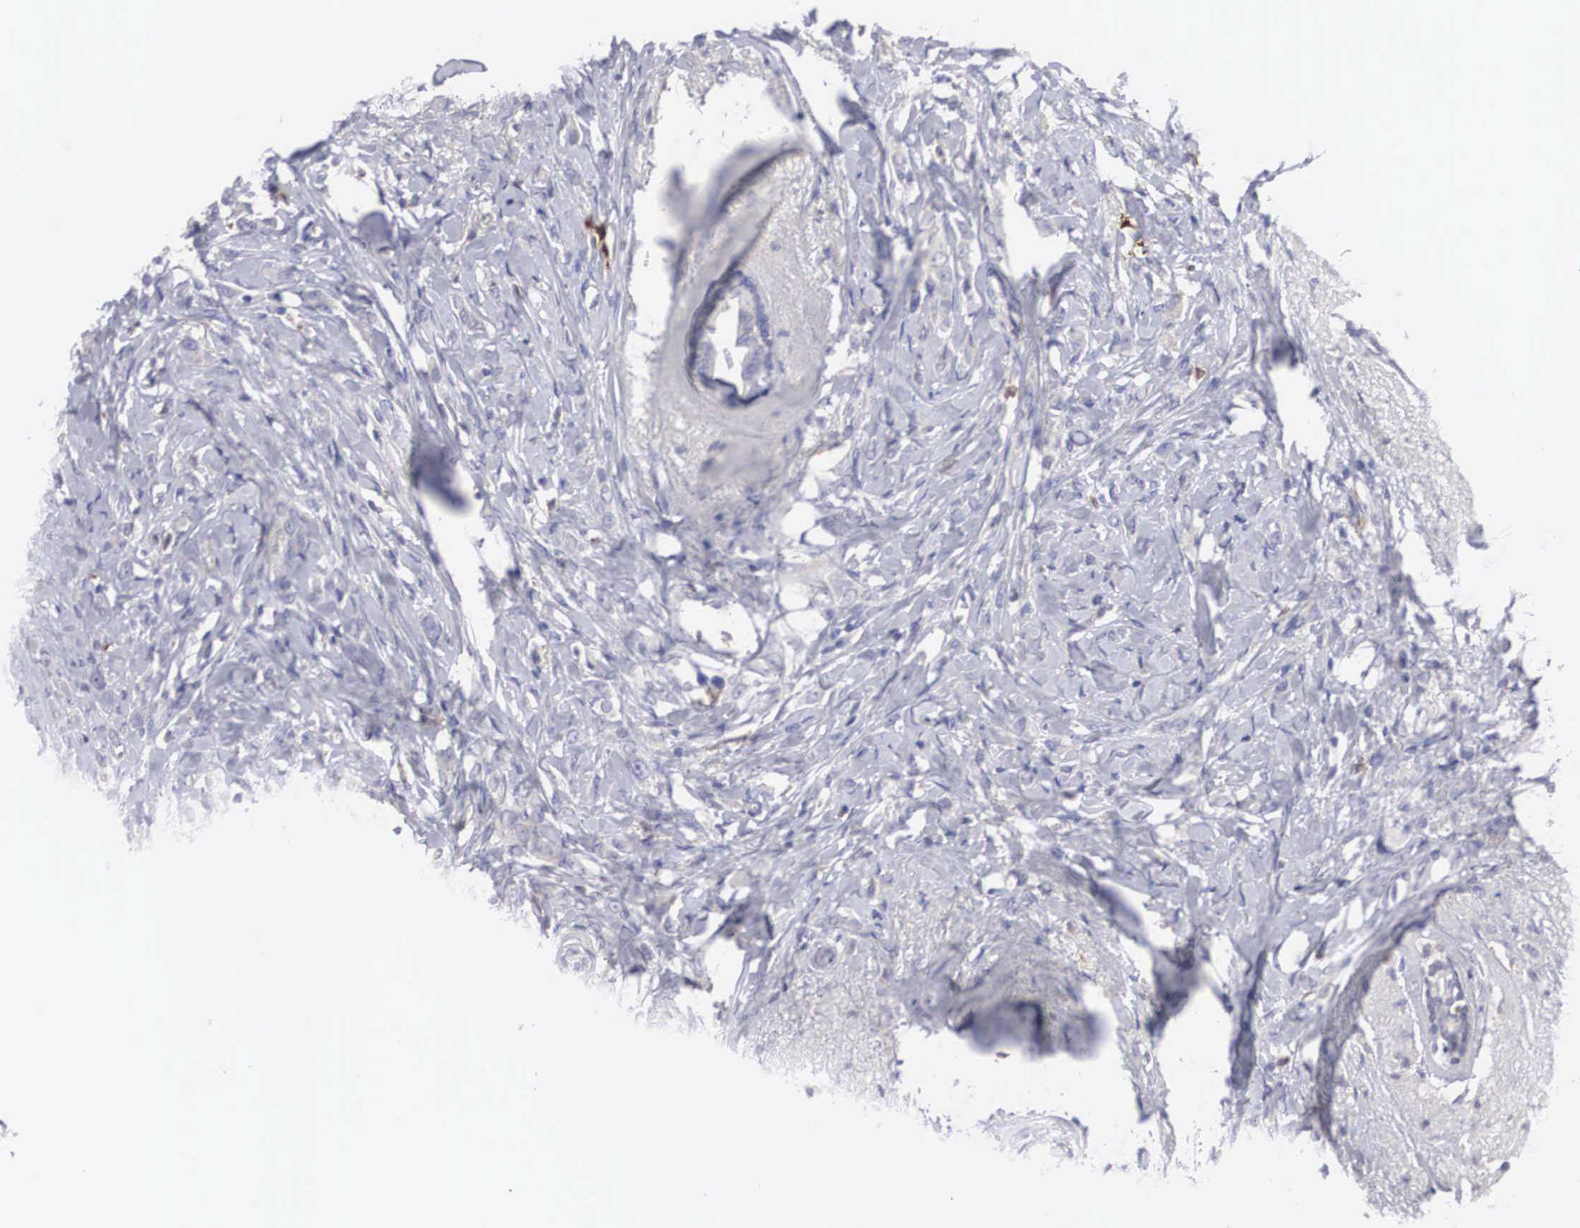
{"staining": {"intensity": "negative", "quantity": "none", "location": "none"}, "tissue": "breast cancer", "cell_type": "Tumor cells", "image_type": "cancer", "snomed": [{"axis": "morphology", "description": "Lobular carcinoma"}, {"axis": "topography", "description": "Breast"}], "caption": "IHC of lobular carcinoma (breast) reveals no staining in tumor cells. (DAB immunohistochemistry with hematoxylin counter stain).", "gene": "HMOX1", "patient": {"sex": "female", "age": 57}}